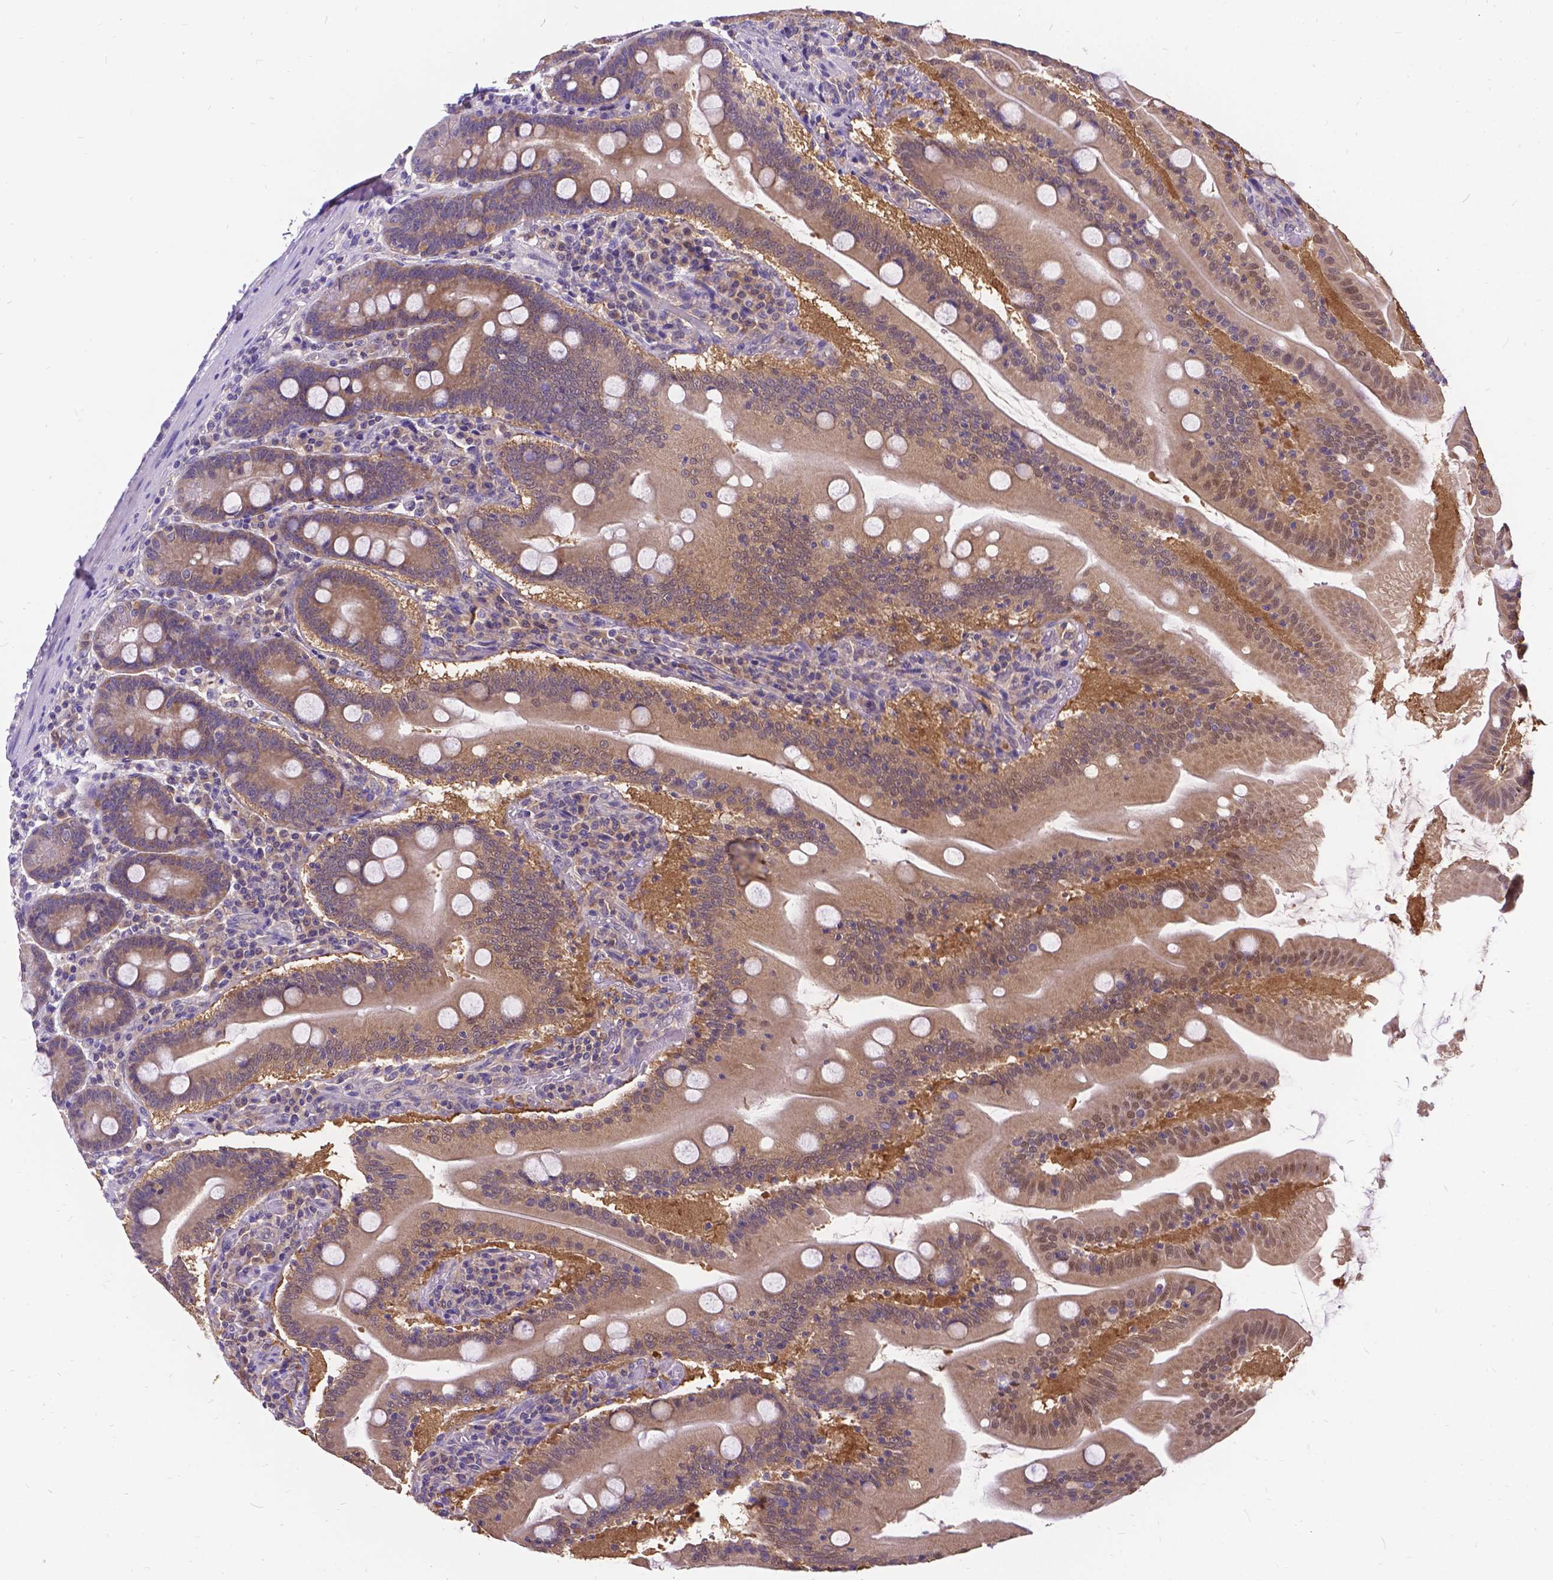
{"staining": {"intensity": "moderate", "quantity": ">75%", "location": "cytoplasmic/membranous"}, "tissue": "small intestine", "cell_type": "Glandular cells", "image_type": "normal", "snomed": [{"axis": "morphology", "description": "Normal tissue, NOS"}, {"axis": "topography", "description": "Small intestine"}], "caption": "Small intestine stained with IHC exhibits moderate cytoplasmic/membranous positivity in about >75% of glandular cells. (Stains: DAB (3,3'-diaminobenzidine) in brown, nuclei in blue, Microscopy: brightfield microscopy at high magnification).", "gene": "DENND6A", "patient": {"sex": "male", "age": 37}}